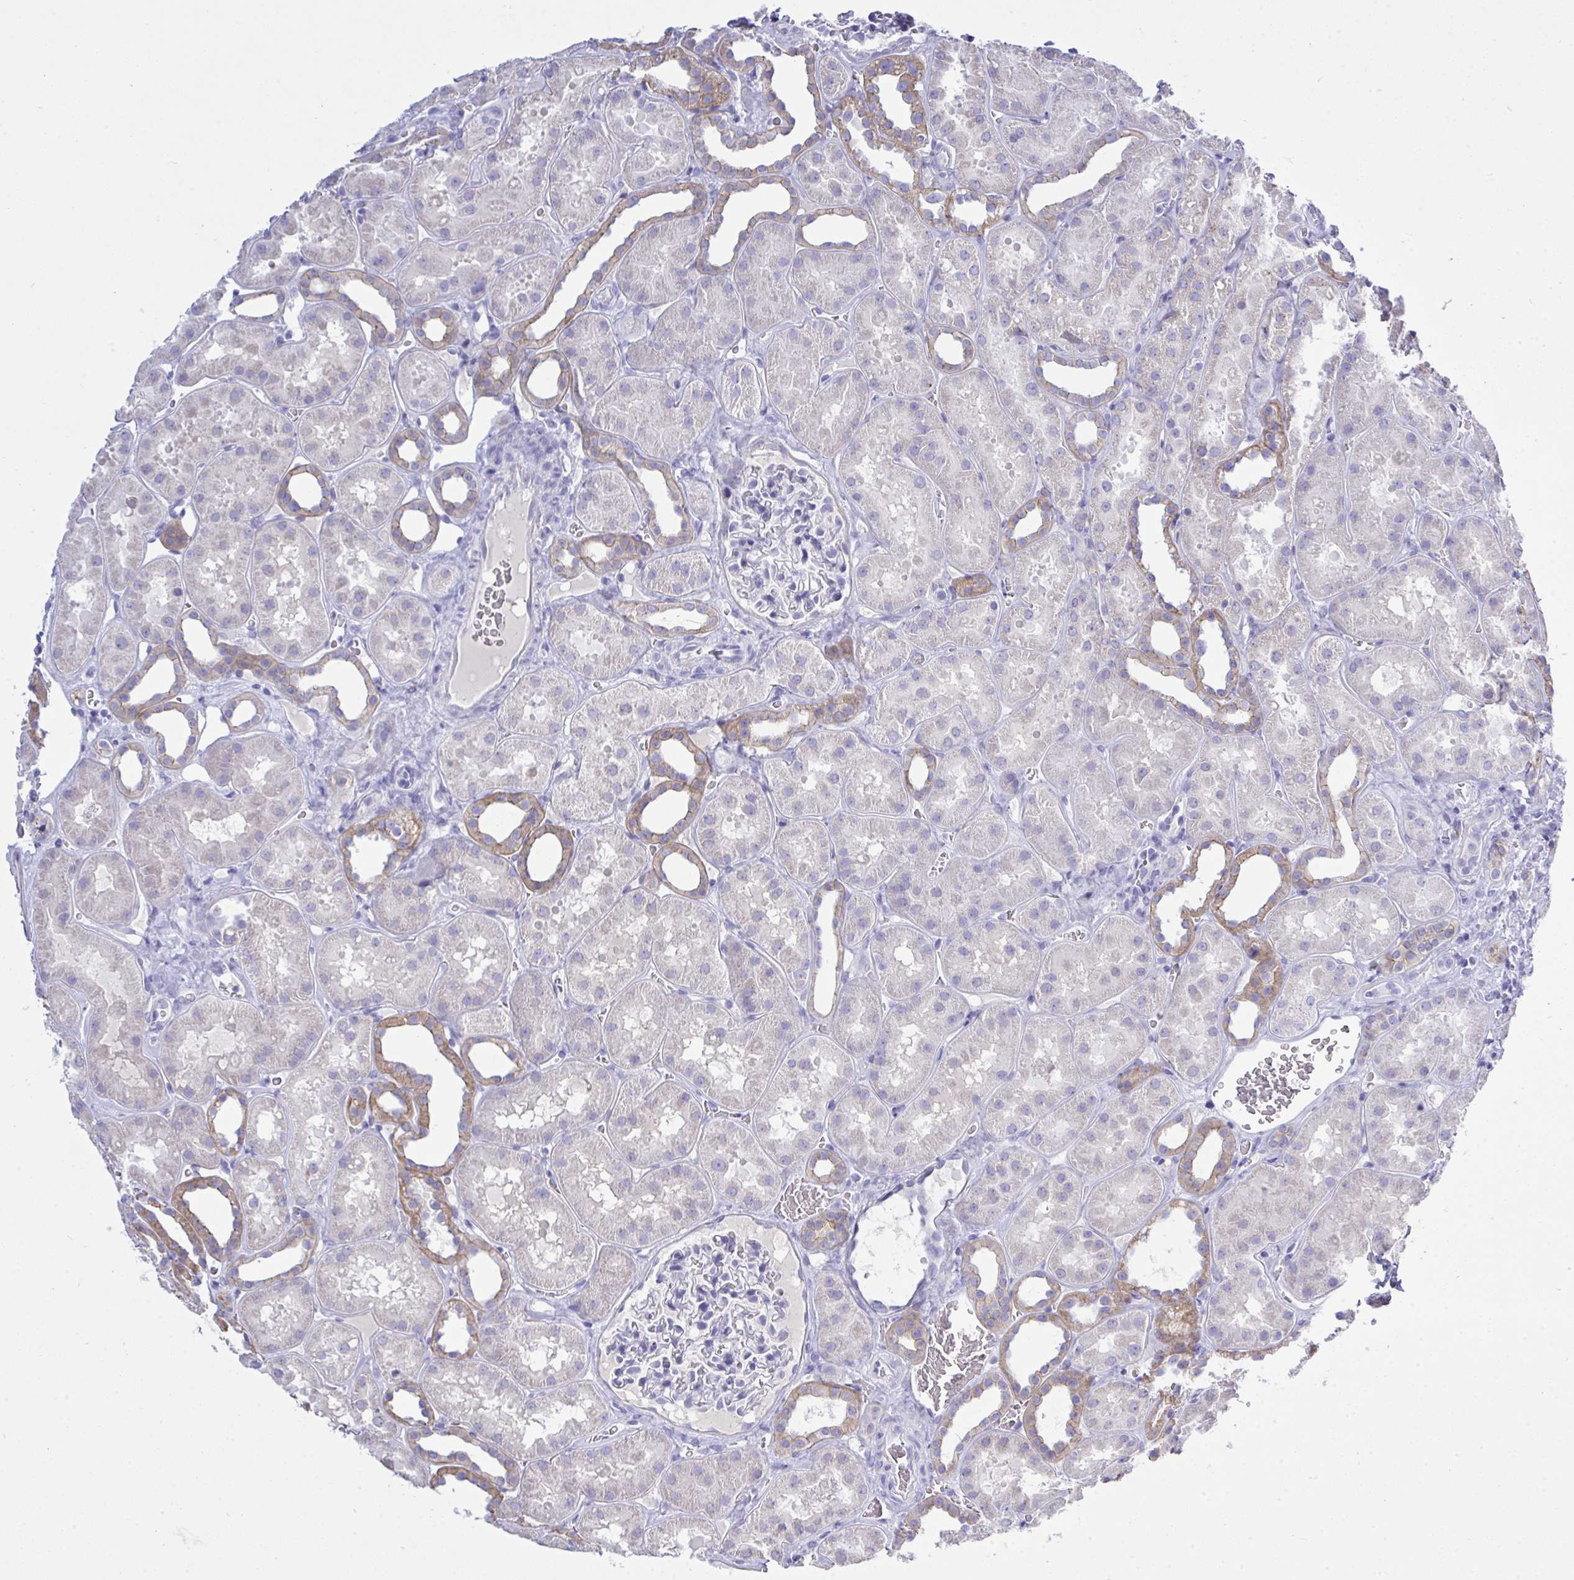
{"staining": {"intensity": "negative", "quantity": "none", "location": "none"}, "tissue": "kidney", "cell_type": "Cells in glomeruli", "image_type": "normal", "snomed": [{"axis": "morphology", "description": "Normal tissue, NOS"}, {"axis": "topography", "description": "Kidney"}], "caption": "Histopathology image shows no significant protein staining in cells in glomeruli of benign kidney.", "gene": "GLB1L2", "patient": {"sex": "female", "age": 41}}